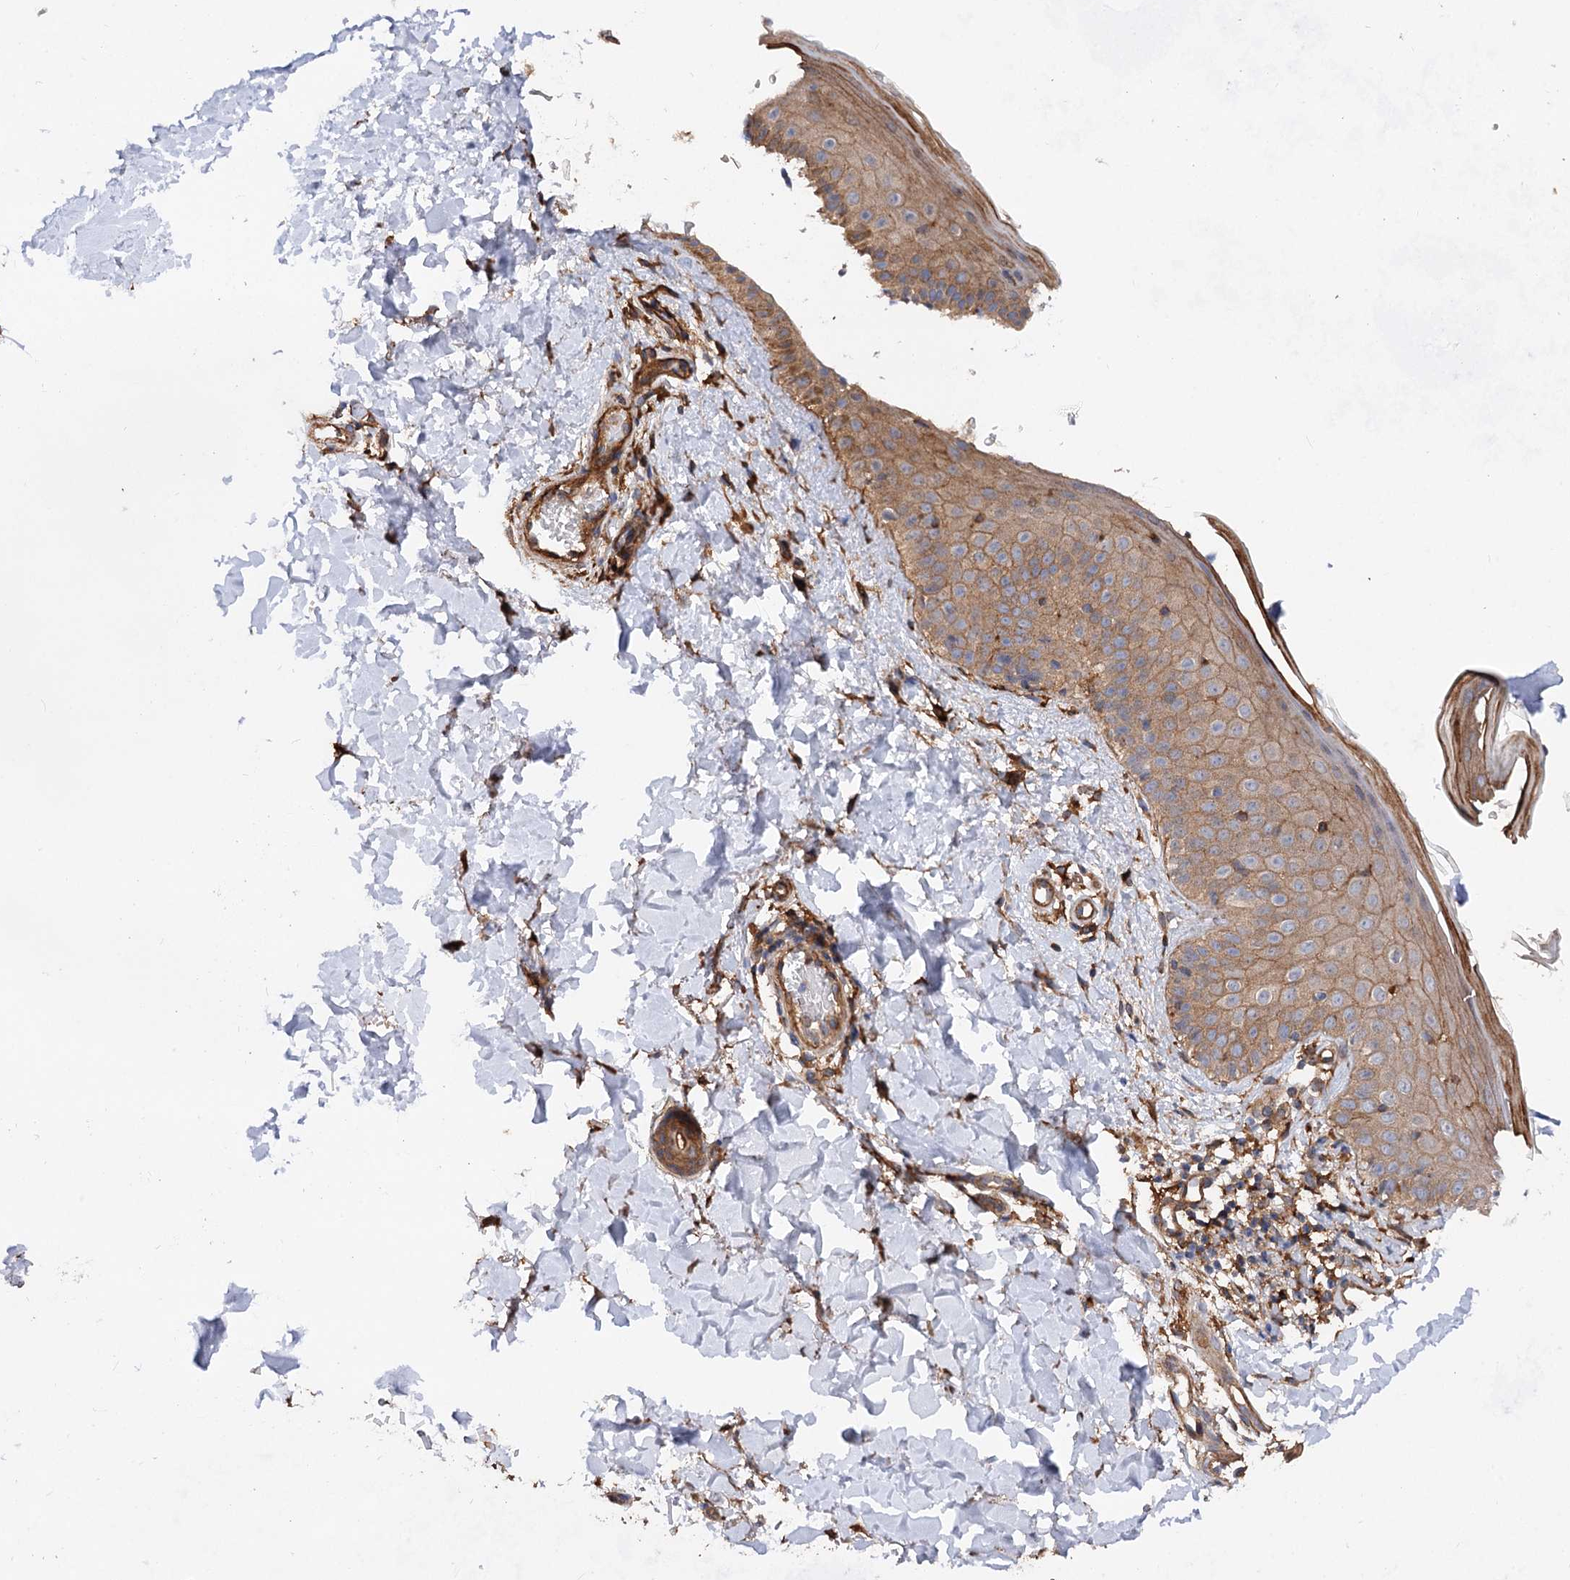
{"staining": {"intensity": "weak", "quantity": ">75%", "location": "cytoplasmic/membranous"}, "tissue": "skin", "cell_type": "Fibroblasts", "image_type": "normal", "snomed": [{"axis": "morphology", "description": "Normal tissue, NOS"}, {"axis": "topography", "description": "Skin"}], "caption": "This is a micrograph of immunohistochemistry (IHC) staining of unremarkable skin, which shows weak positivity in the cytoplasmic/membranous of fibroblasts.", "gene": "CSAD", "patient": {"sex": "male", "age": 52}}